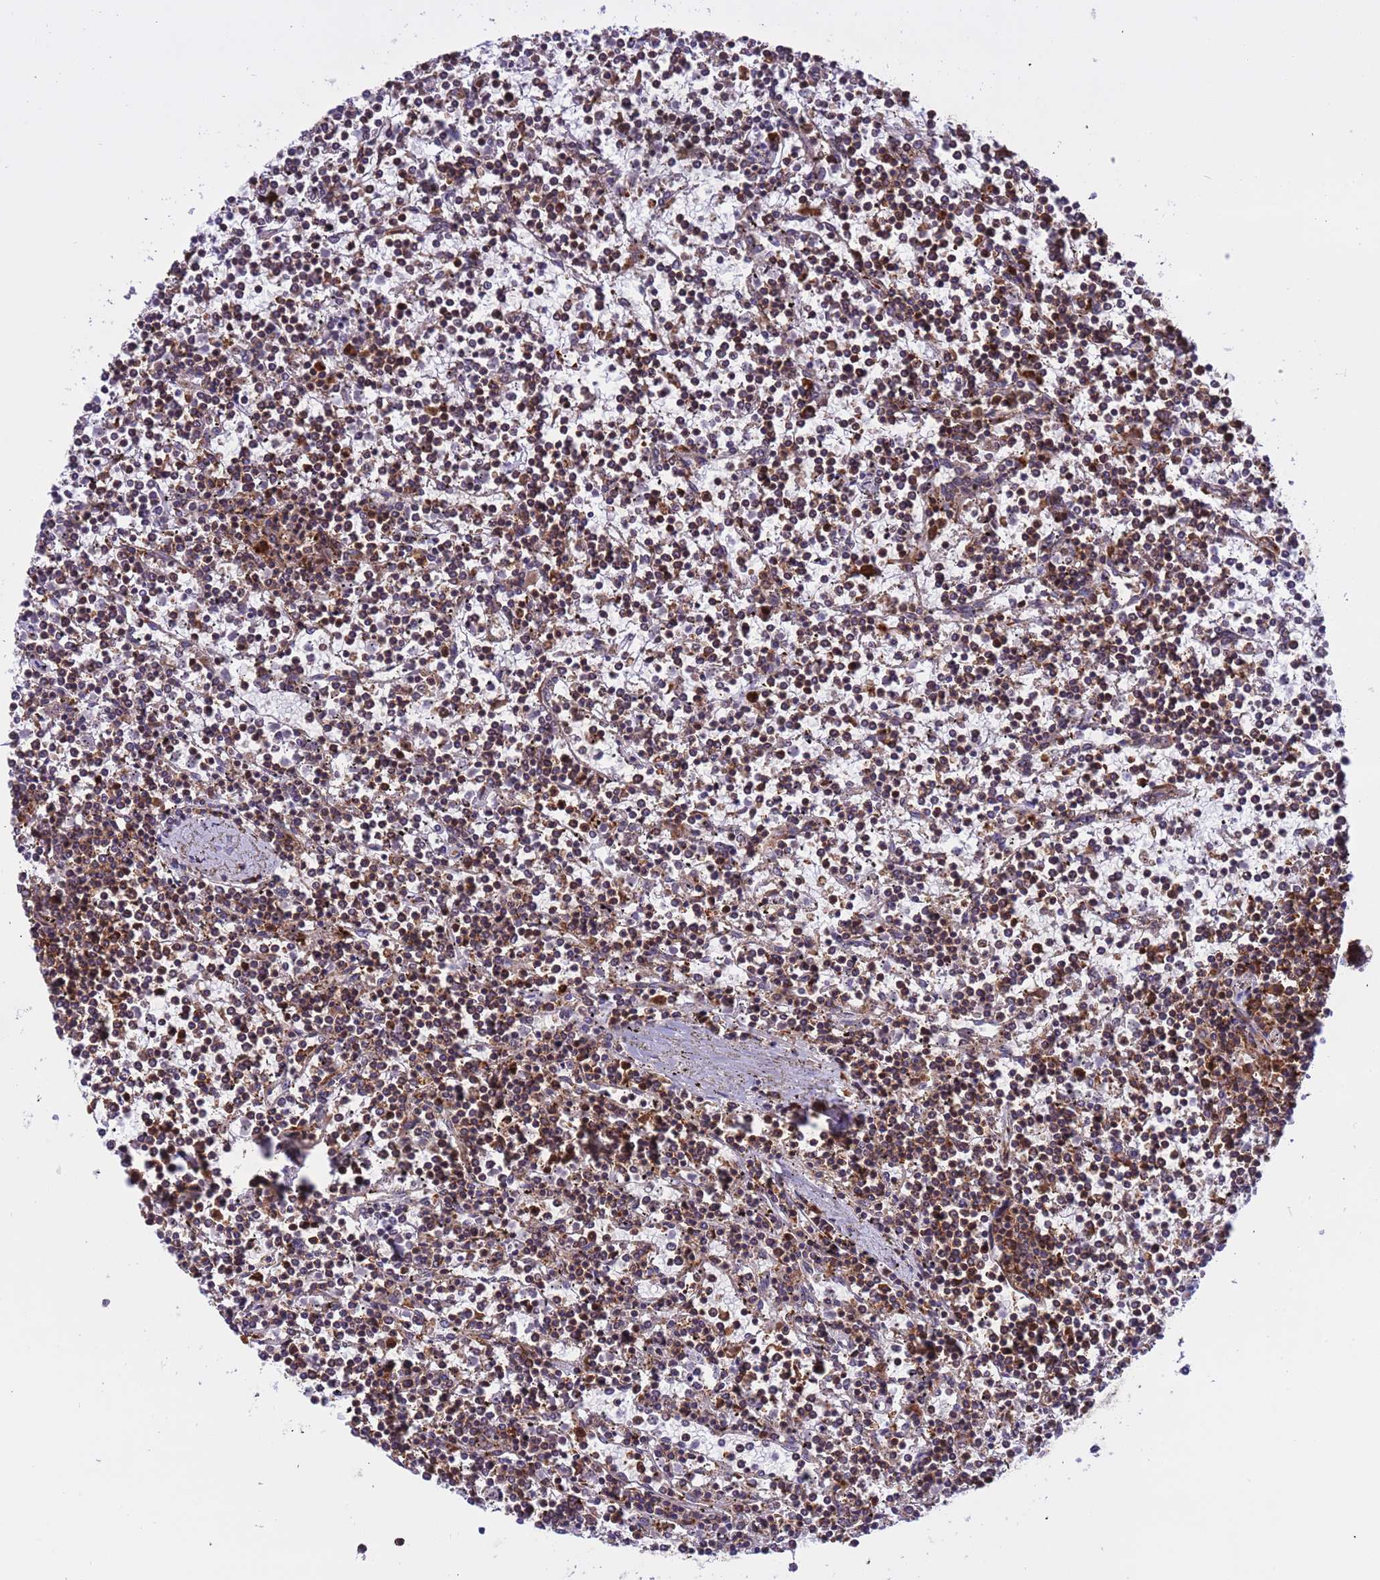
{"staining": {"intensity": "strong", "quantity": "25%-75%", "location": "cytoplasmic/membranous"}, "tissue": "lymphoma", "cell_type": "Tumor cells", "image_type": "cancer", "snomed": [{"axis": "morphology", "description": "Malignant lymphoma, non-Hodgkin's type, Low grade"}, {"axis": "topography", "description": "Spleen"}], "caption": "This is a micrograph of IHC staining of low-grade malignant lymphoma, non-Hodgkin's type, which shows strong expression in the cytoplasmic/membranous of tumor cells.", "gene": "RPL36", "patient": {"sex": "female", "age": 19}}